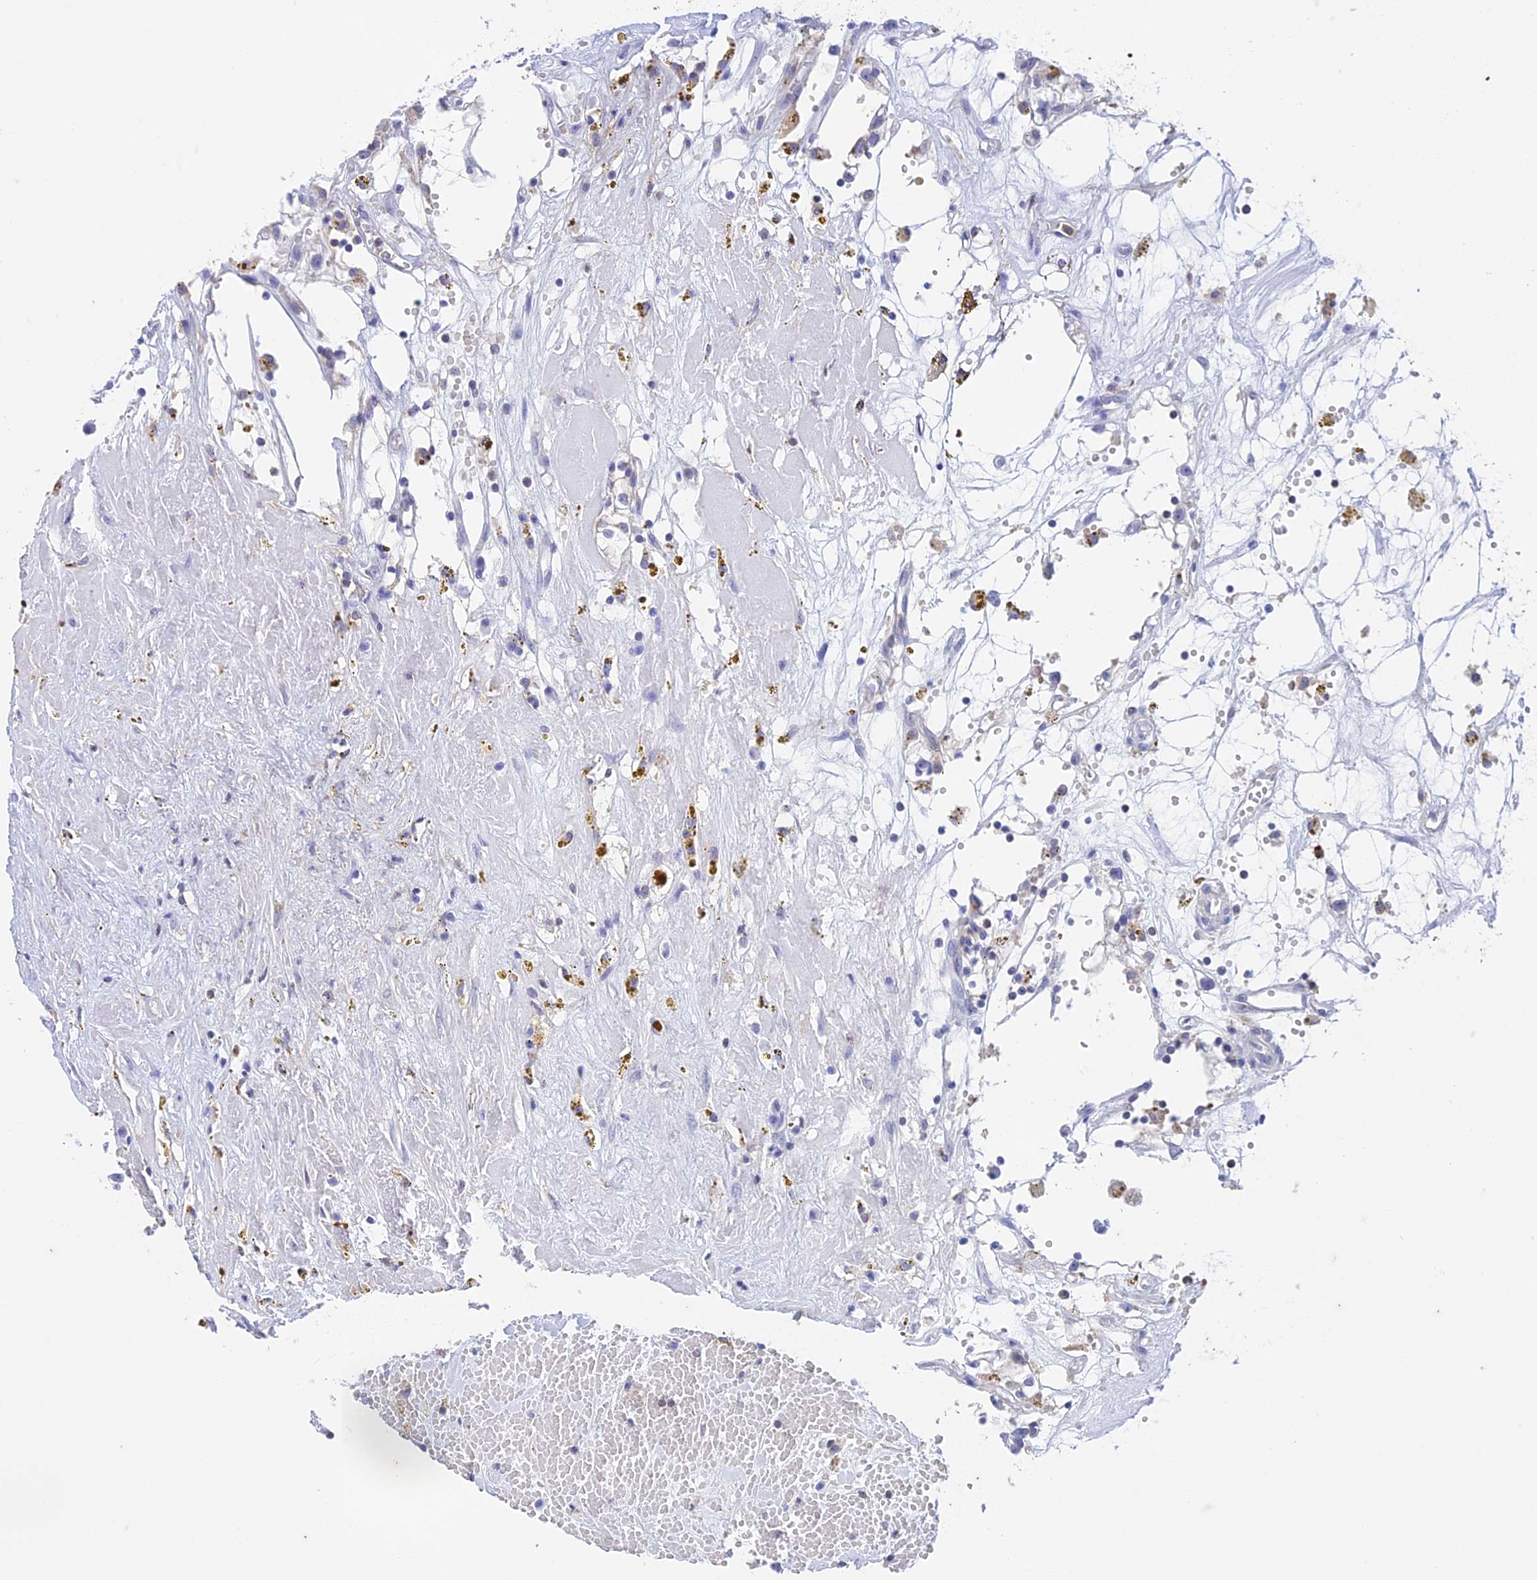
{"staining": {"intensity": "negative", "quantity": "none", "location": "none"}, "tissue": "renal cancer", "cell_type": "Tumor cells", "image_type": "cancer", "snomed": [{"axis": "morphology", "description": "Adenocarcinoma, NOS"}, {"axis": "topography", "description": "Kidney"}], "caption": "Tumor cells show no significant protein positivity in renal cancer (adenocarcinoma).", "gene": "FGF7", "patient": {"sex": "male", "age": 56}}